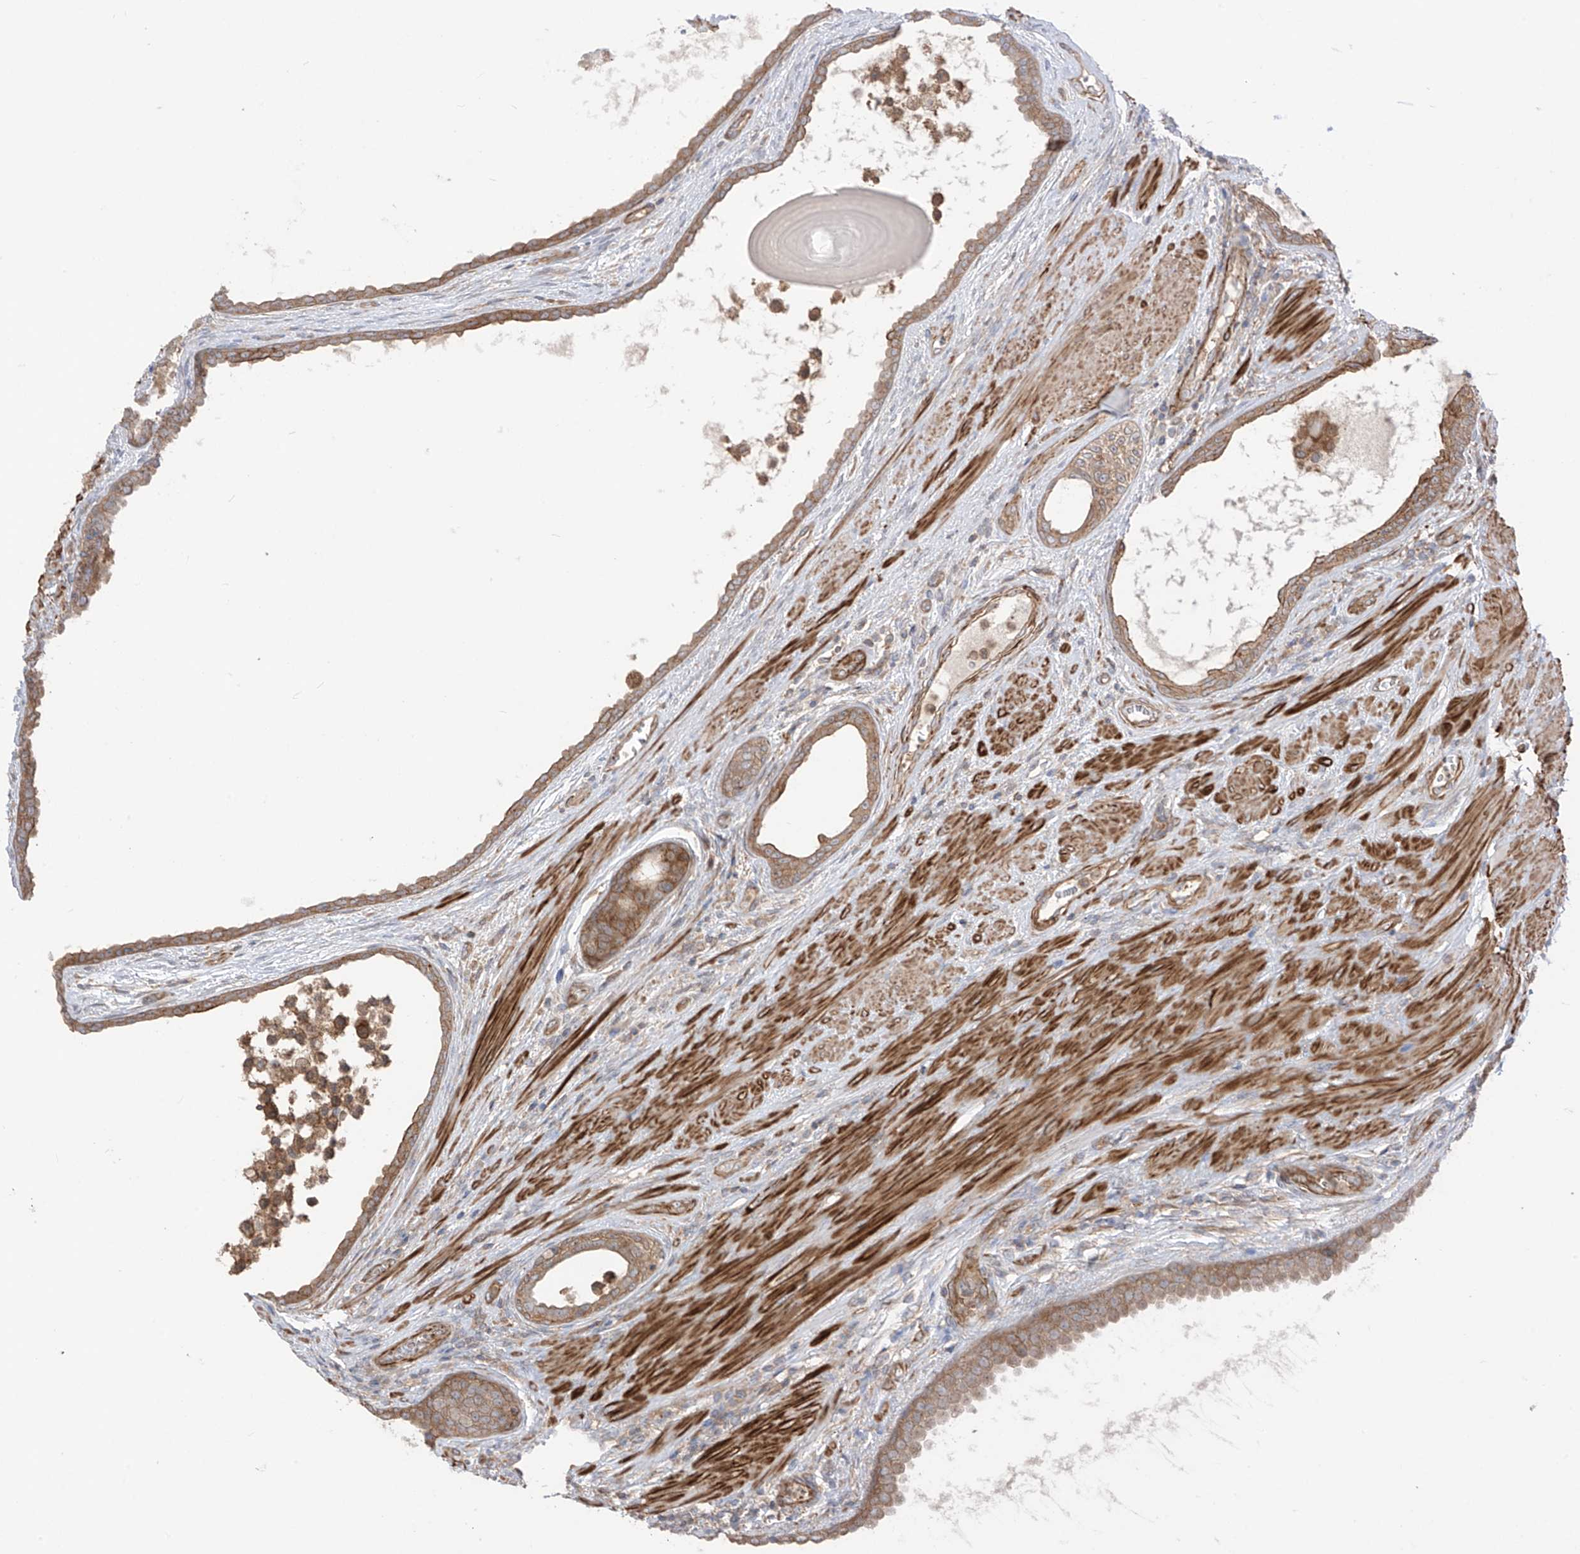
{"staining": {"intensity": "weak", "quantity": ">75%", "location": "cytoplasmic/membranous"}, "tissue": "prostate cancer", "cell_type": "Tumor cells", "image_type": "cancer", "snomed": [{"axis": "morphology", "description": "Normal tissue, NOS"}, {"axis": "morphology", "description": "Adenocarcinoma, Low grade"}, {"axis": "topography", "description": "Prostate"}, {"axis": "topography", "description": "Peripheral nerve tissue"}], "caption": "High-magnification brightfield microscopy of prostate cancer (adenocarcinoma (low-grade)) stained with DAB (brown) and counterstained with hematoxylin (blue). tumor cells exhibit weak cytoplasmic/membranous staining is appreciated in approximately>75% of cells.", "gene": "TRMU", "patient": {"sex": "male", "age": 71}}